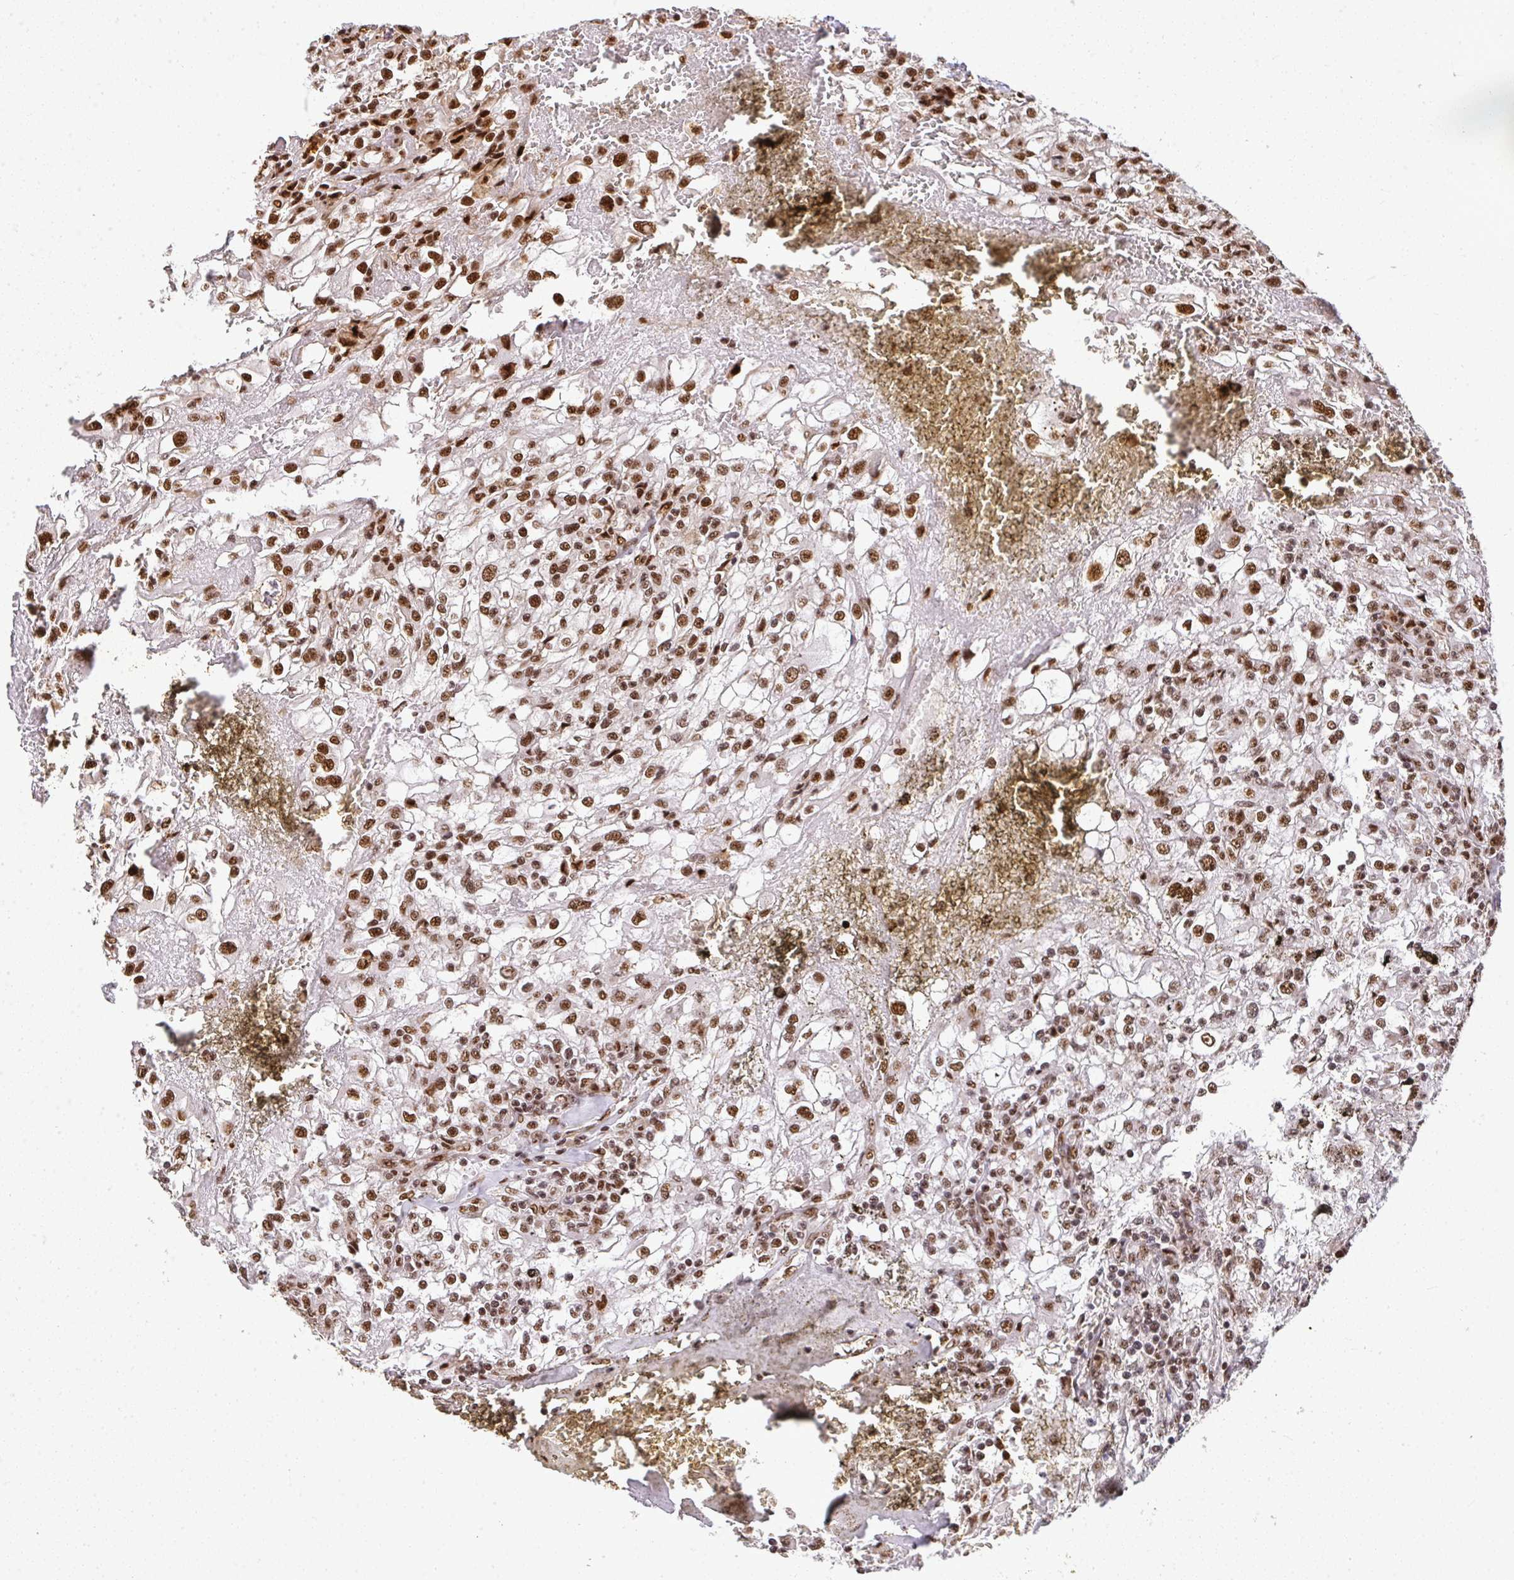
{"staining": {"intensity": "moderate", "quantity": ">75%", "location": "nuclear"}, "tissue": "renal cancer", "cell_type": "Tumor cells", "image_type": "cancer", "snomed": [{"axis": "morphology", "description": "Adenocarcinoma, NOS"}, {"axis": "topography", "description": "Kidney"}], "caption": "Human renal adenocarcinoma stained with a protein marker reveals moderate staining in tumor cells.", "gene": "U2AF1", "patient": {"sex": "female", "age": 74}}